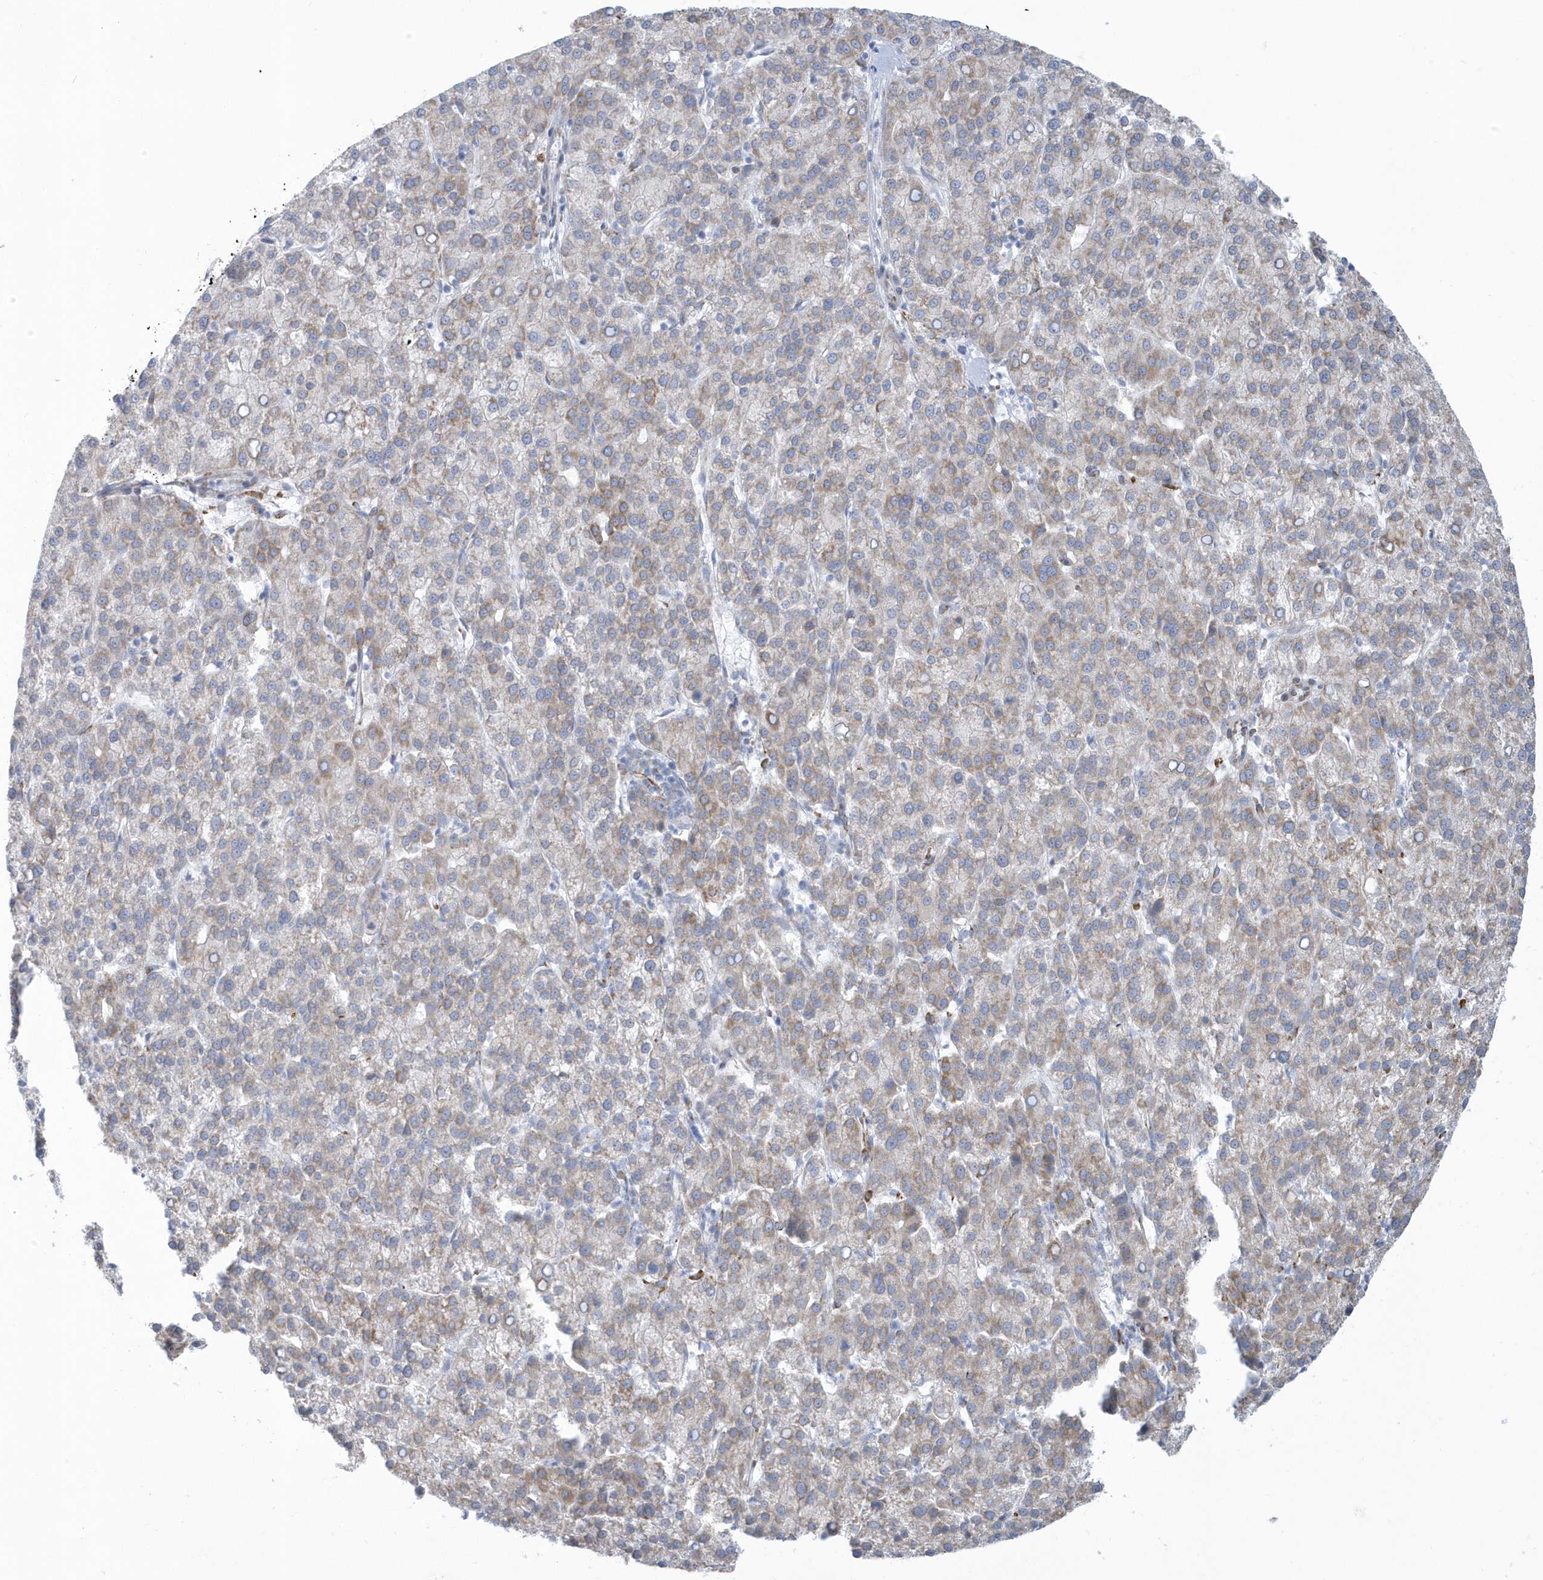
{"staining": {"intensity": "weak", "quantity": "<25%", "location": "cytoplasmic/membranous"}, "tissue": "liver cancer", "cell_type": "Tumor cells", "image_type": "cancer", "snomed": [{"axis": "morphology", "description": "Carcinoma, Hepatocellular, NOS"}, {"axis": "topography", "description": "Liver"}], "caption": "IHC micrograph of human liver hepatocellular carcinoma stained for a protein (brown), which reveals no positivity in tumor cells.", "gene": "DCAF1", "patient": {"sex": "female", "age": 58}}